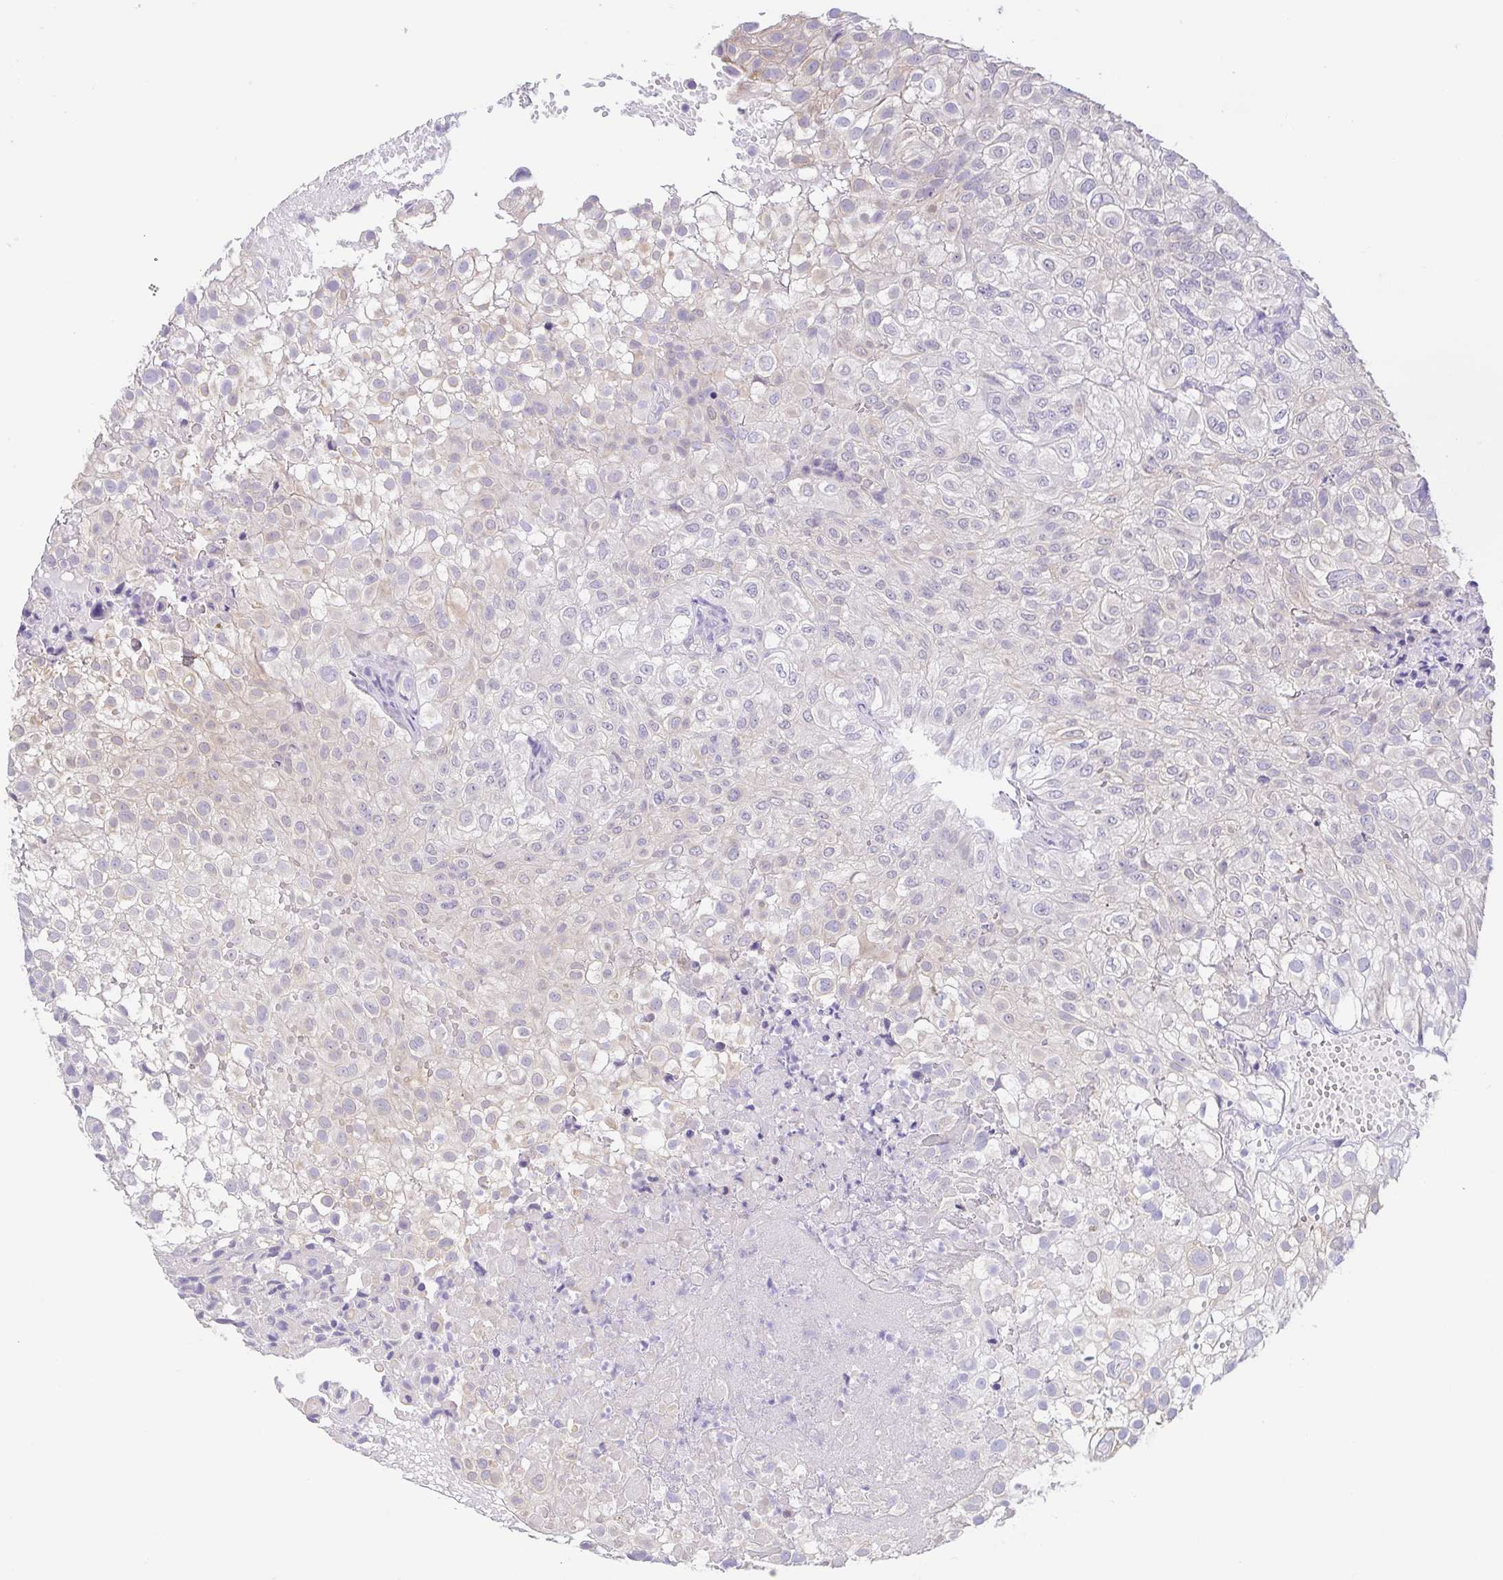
{"staining": {"intensity": "negative", "quantity": "none", "location": "none"}, "tissue": "urothelial cancer", "cell_type": "Tumor cells", "image_type": "cancer", "snomed": [{"axis": "morphology", "description": "Urothelial carcinoma, High grade"}, {"axis": "topography", "description": "Urinary bladder"}], "caption": "The micrograph exhibits no staining of tumor cells in urothelial cancer. Brightfield microscopy of immunohistochemistry (IHC) stained with DAB (brown) and hematoxylin (blue), captured at high magnification.", "gene": "FABP3", "patient": {"sex": "male", "age": 56}}